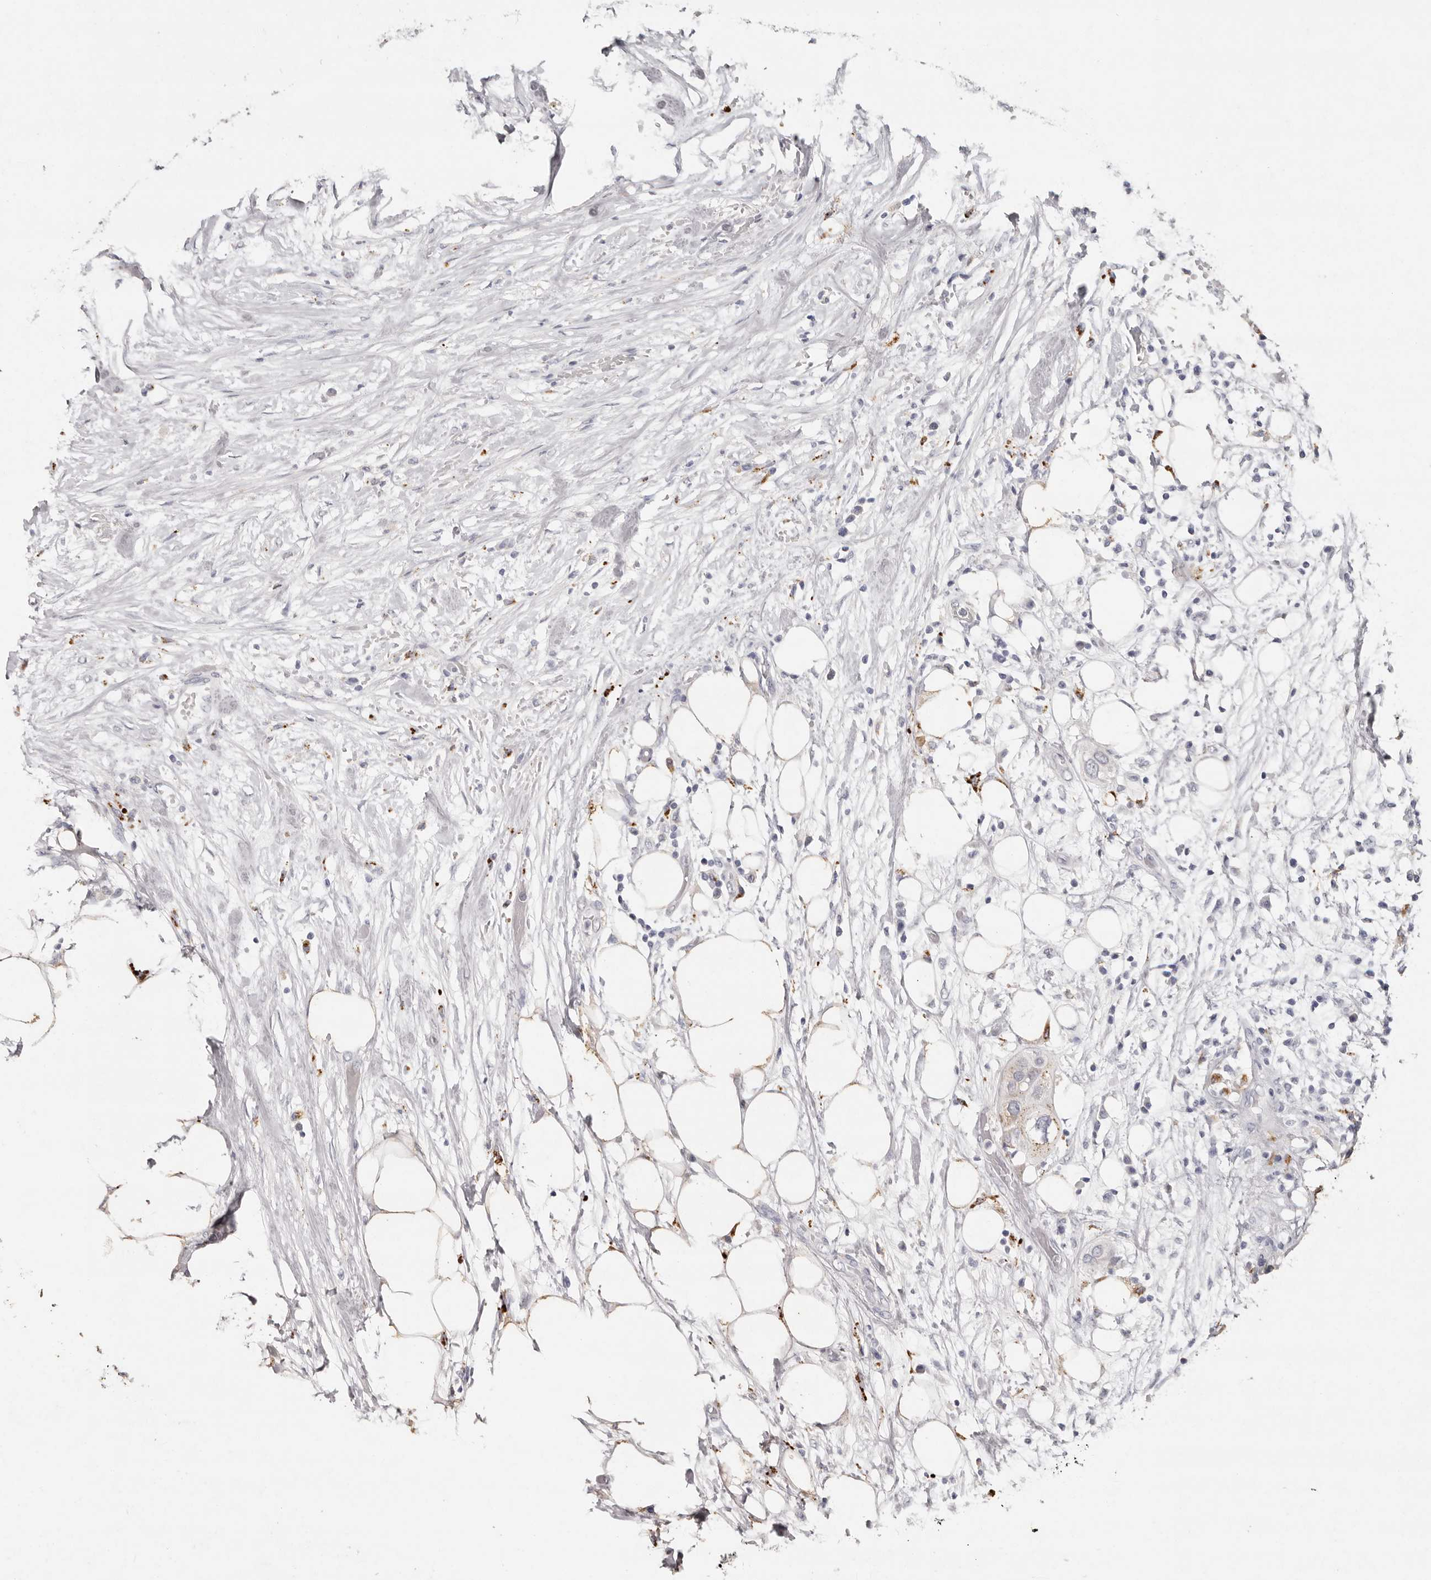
{"staining": {"intensity": "negative", "quantity": "none", "location": "none"}, "tissue": "urothelial cancer", "cell_type": "Tumor cells", "image_type": "cancer", "snomed": [{"axis": "morphology", "description": "Urothelial carcinoma, High grade"}, {"axis": "topography", "description": "Urinary bladder"}], "caption": "Tumor cells are negative for protein expression in human urothelial carcinoma (high-grade).", "gene": "FAM185A", "patient": {"sex": "male", "age": 64}}